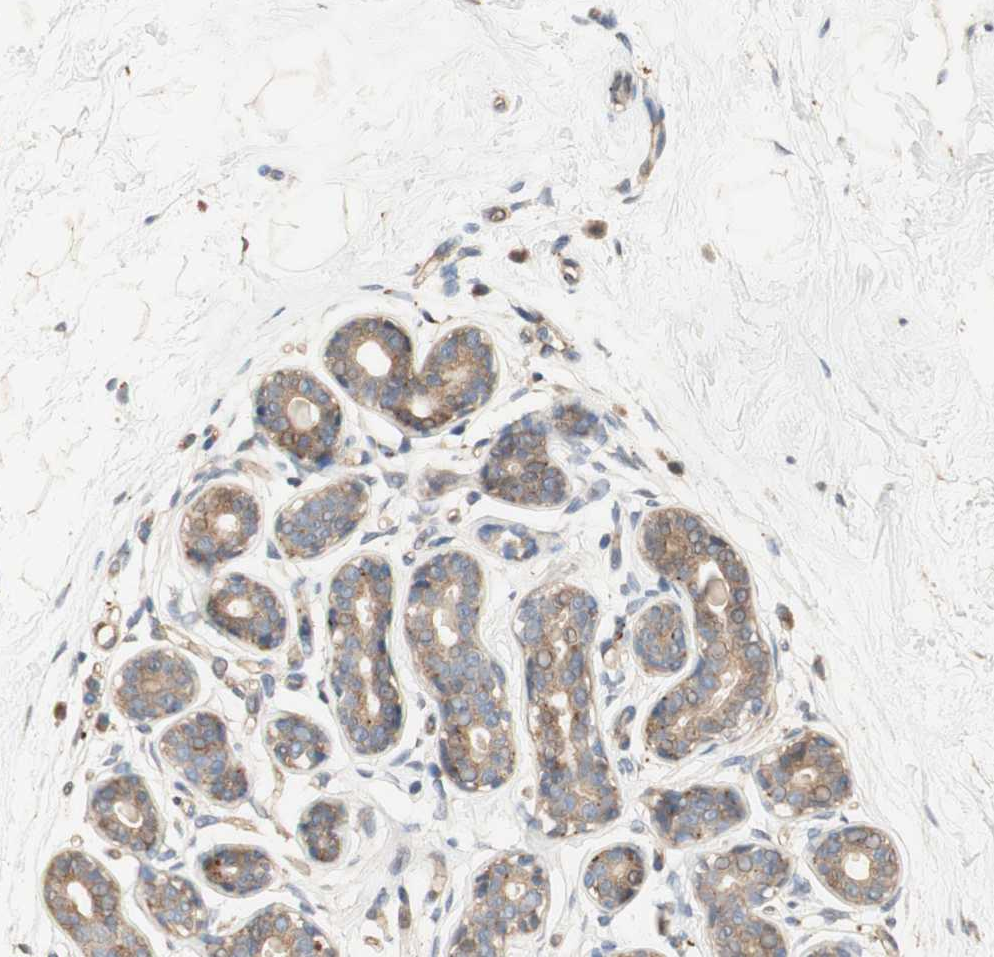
{"staining": {"intensity": "weak", "quantity": ">75%", "location": "cytoplasmic/membranous"}, "tissue": "breast", "cell_type": "Adipocytes", "image_type": "normal", "snomed": [{"axis": "morphology", "description": "Normal tissue, NOS"}, {"axis": "topography", "description": "Breast"}], "caption": "Protein staining shows weak cytoplasmic/membranous positivity in about >75% of adipocytes in normal breast.", "gene": "PTPN21", "patient": {"sex": "female", "age": 23}}